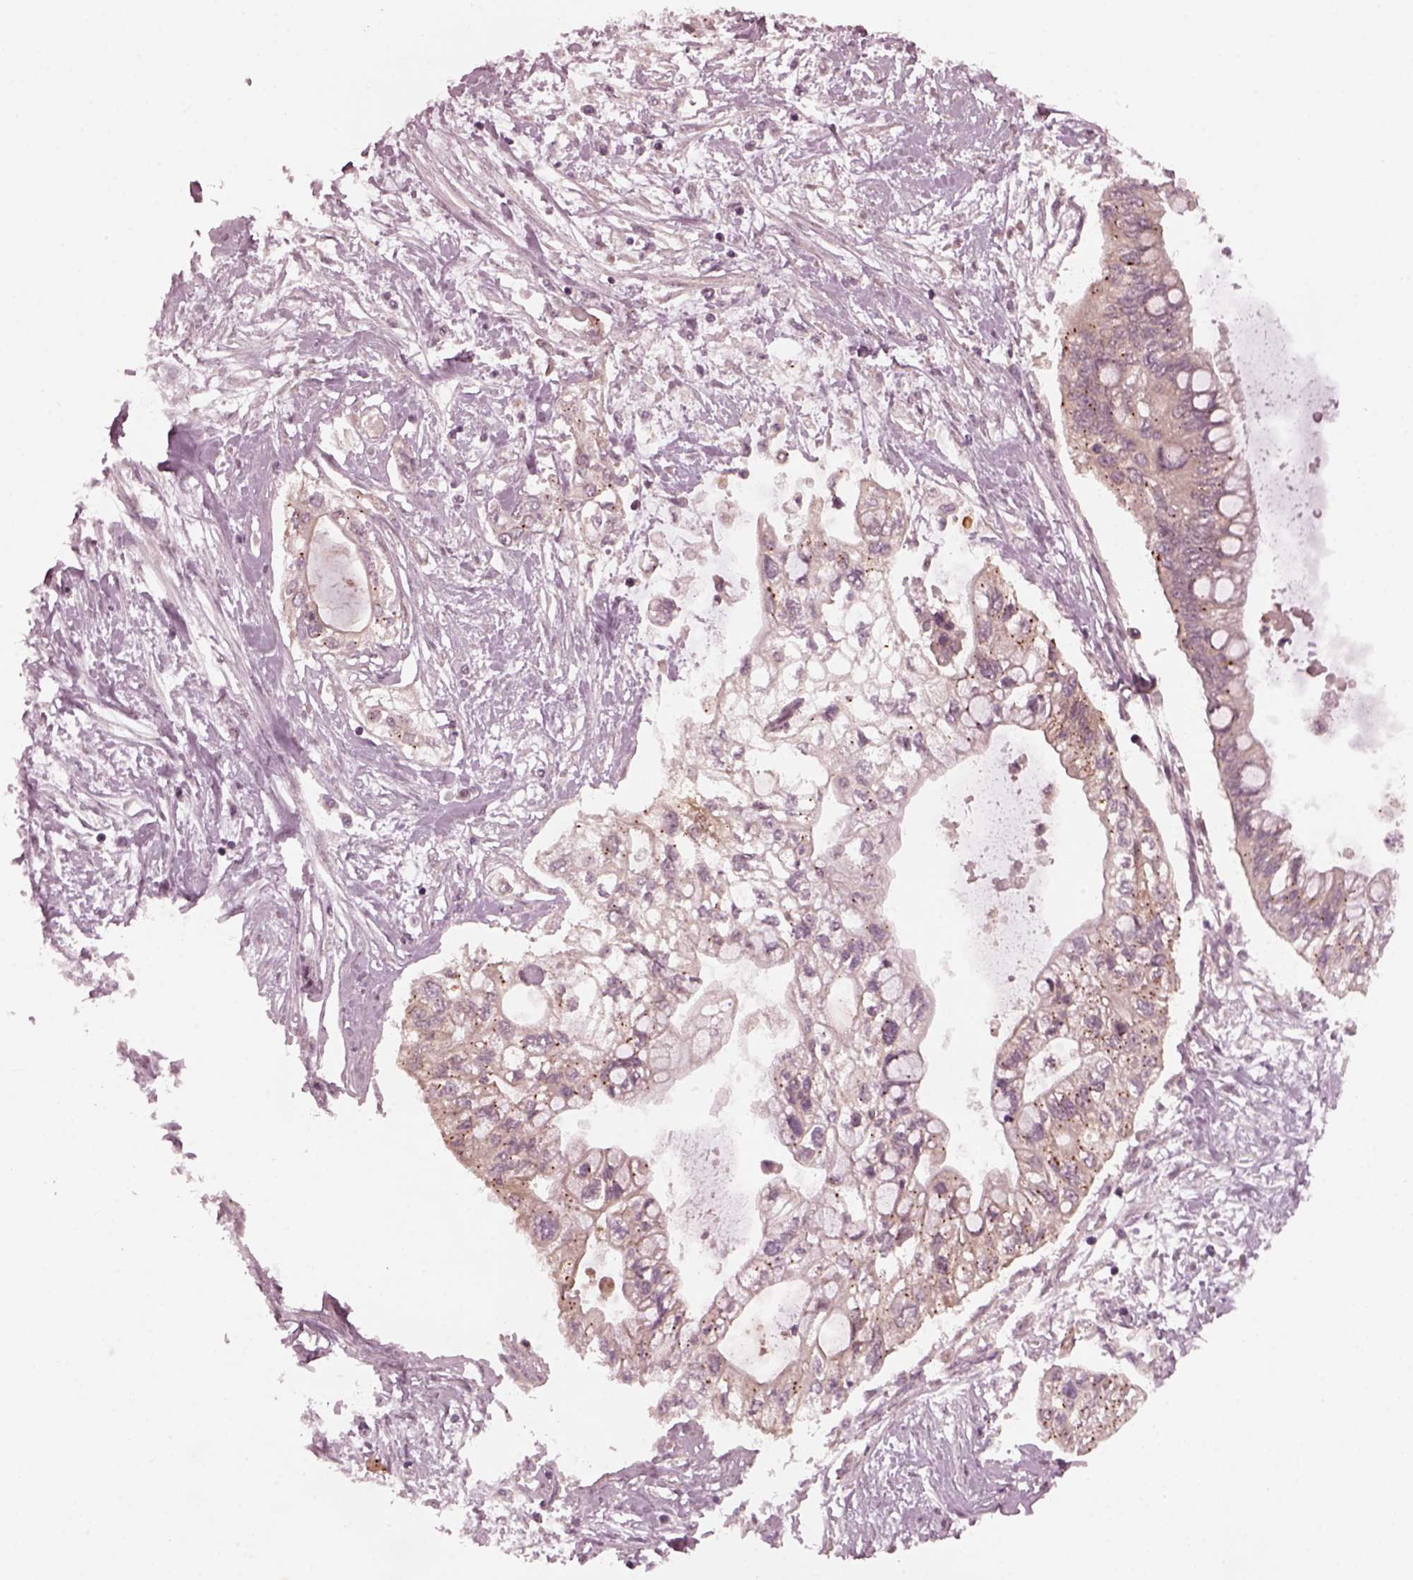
{"staining": {"intensity": "weak", "quantity": "<25%", "location": "cytoplasmic/membranous"}, "tissue": "pancreatic cancer", "cell_type": "Tumor cells", "image_type": "cancer", "snomed": [{"axis": "morphology", "description": "Adenocarcinoma, NOS"}, {"axis": "topography", "description": "Pancreas"}], "caption": "Adenocarcinoma (pancreatic) was stained to show a protein in brown. There is no significant staining in tumor cells.", "gene": "FAF2", "patient": {"sex": "female", "age": 77}}